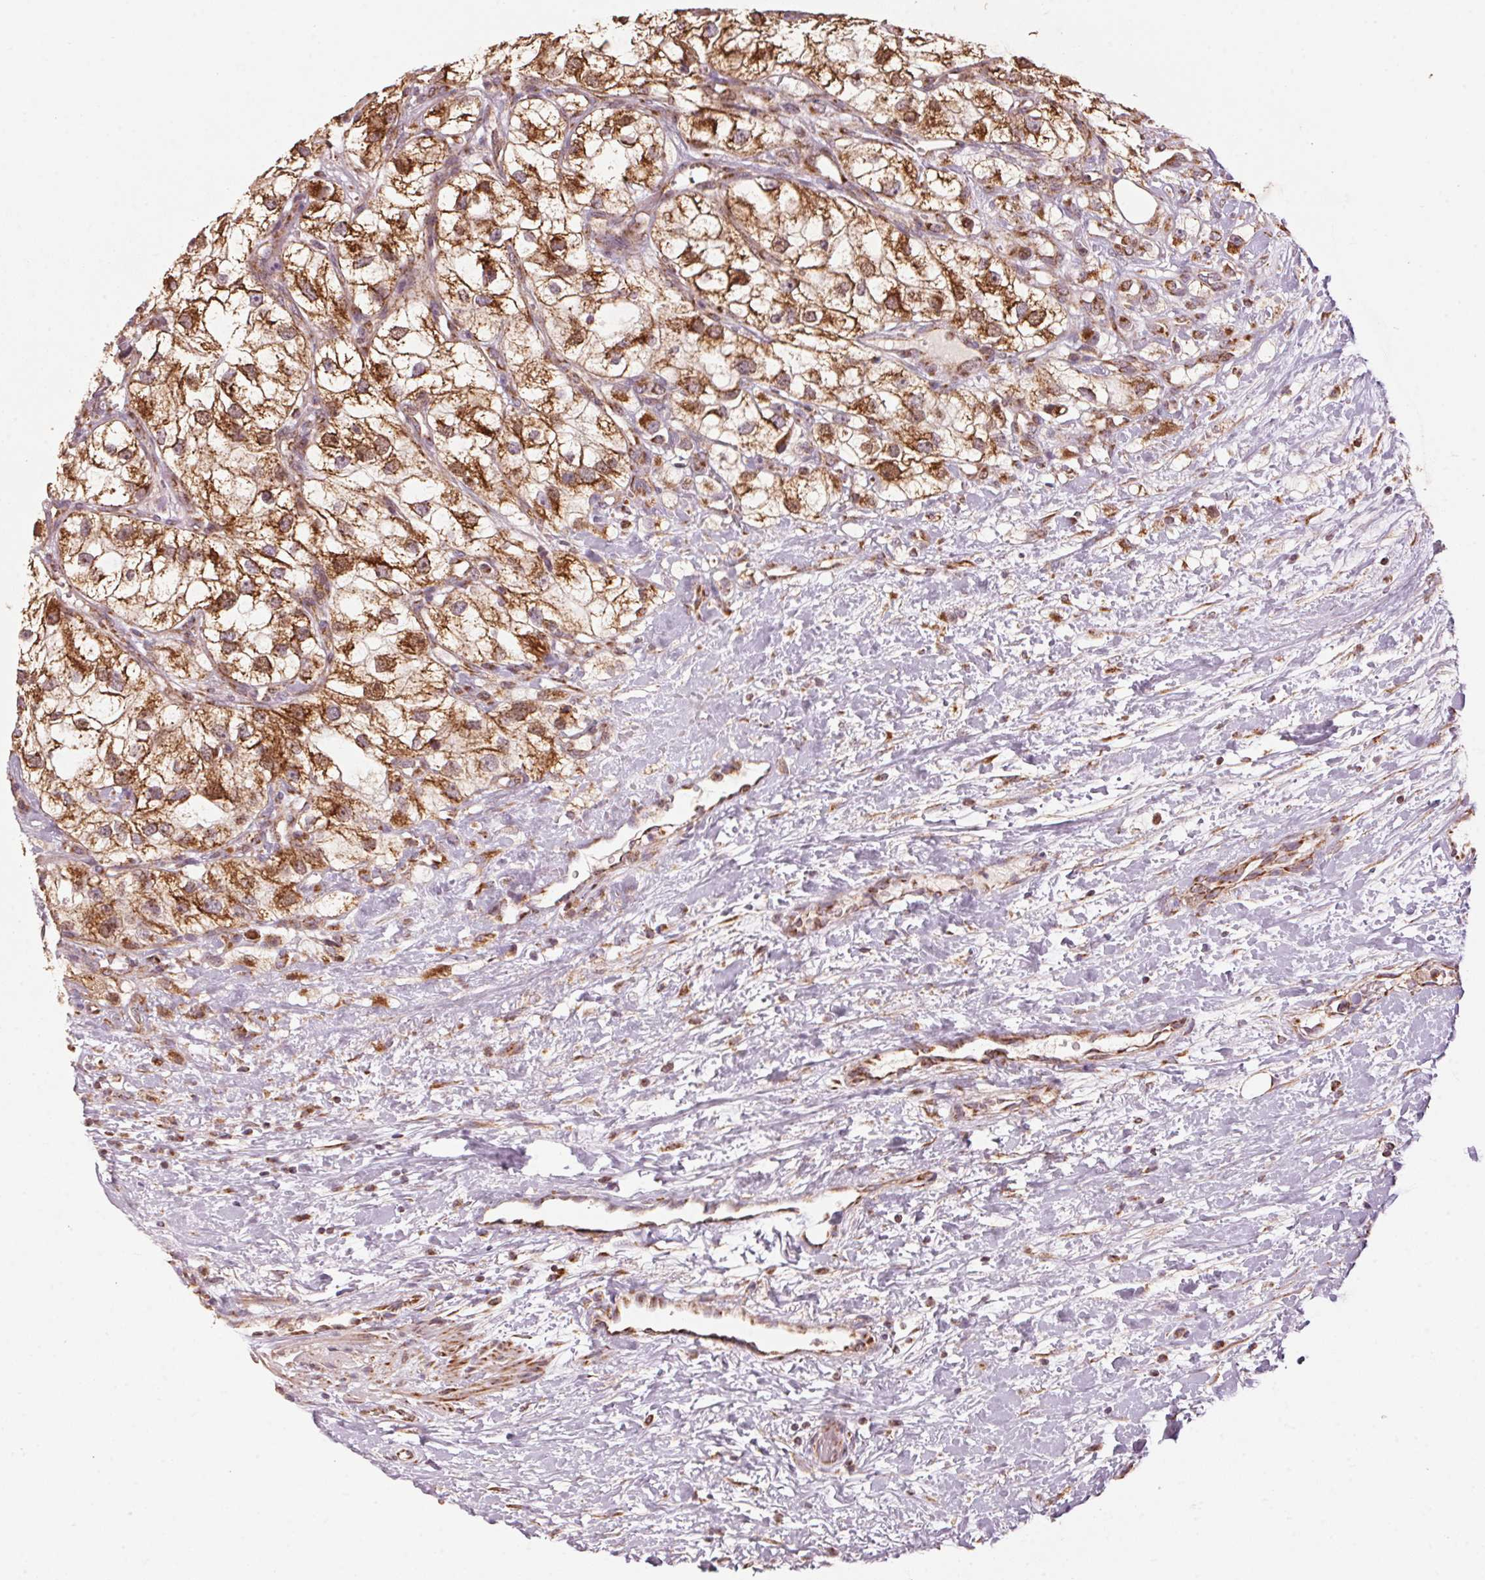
{"staining": {"intensity": "moderate", "quantity": ">75%", "location": "cytoplasmic/membranous"}, "tissue": "renal cancer", "cell_type": "Tumor cells", "image_type": "cancer", "snomed": [{"axis": "morphology", "description": "Adenocarcinoma, NOS"}, {"axis": "topography", "description": "Kidney"}], "caption": "IHC of adenocarcinoma (renal) exhibits medium levels of moderate cytoplasmic/membranous positivity in about >75% of tumor cells. The staining was performed using DAB (3,3'-diaminobenzidine) to visualize the protein expression in brown, while the nuclei were stained in blue with hematoxylin (Magnification: 20x).", "gene": "TOMM70", "patient": {"sex": "male", "age": 59}}